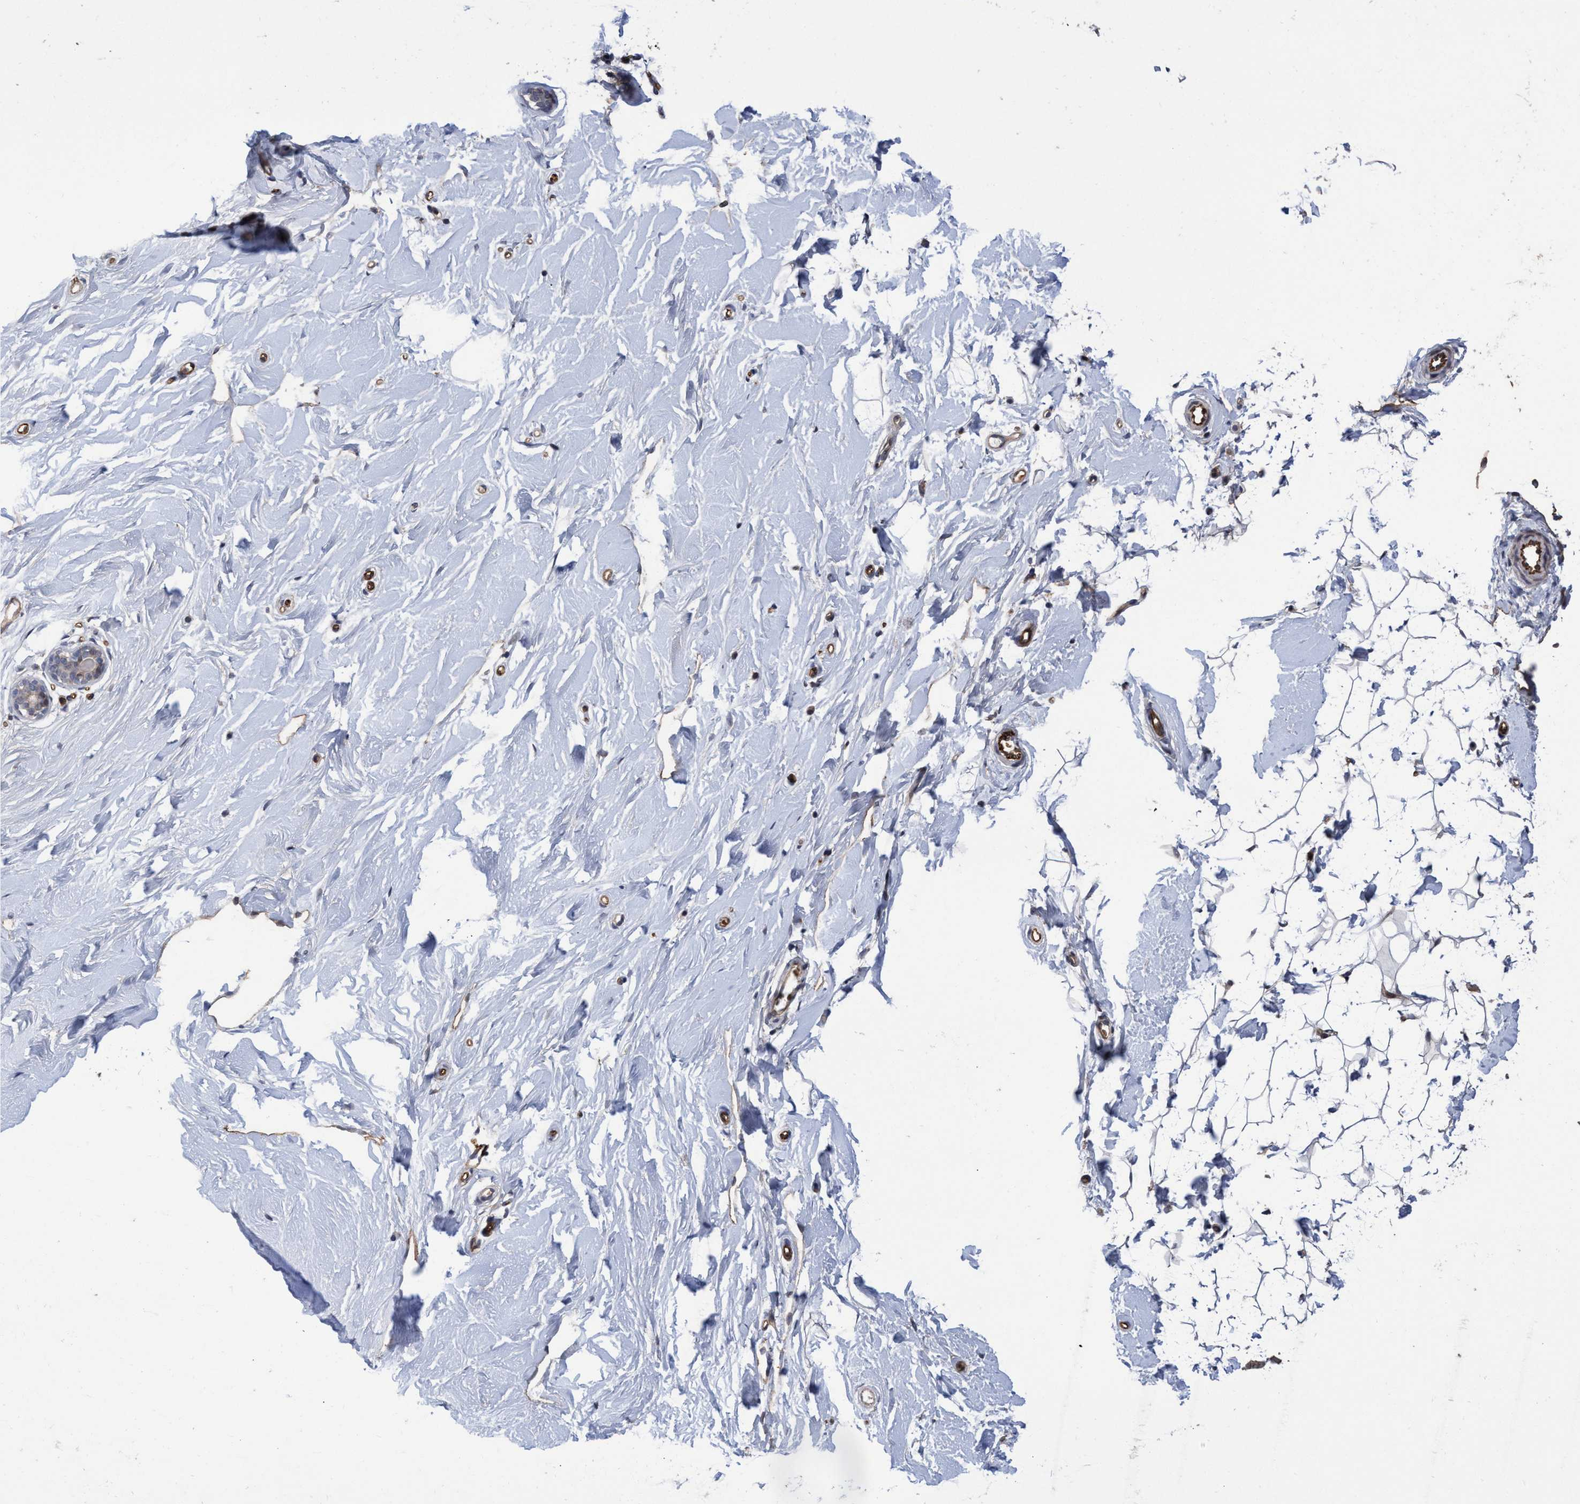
{"staining": {"intensity": "negative", "quantity": "none", "location": "none"}, "tissue": "breast", "cell_type": "Adipocytes", "image_type": "normal", "snomed": [{"axis": "morphology", "description": "Normal tissue, NOS"}, {"axis": "topography", "description": "Breast"}], "caption": "Immunohistochemistry (IHC) of unremarkable breast displays no positivity in adipocytes.", "gene": "ZNF750", "patient": {"sex": "female", "age": 23}}